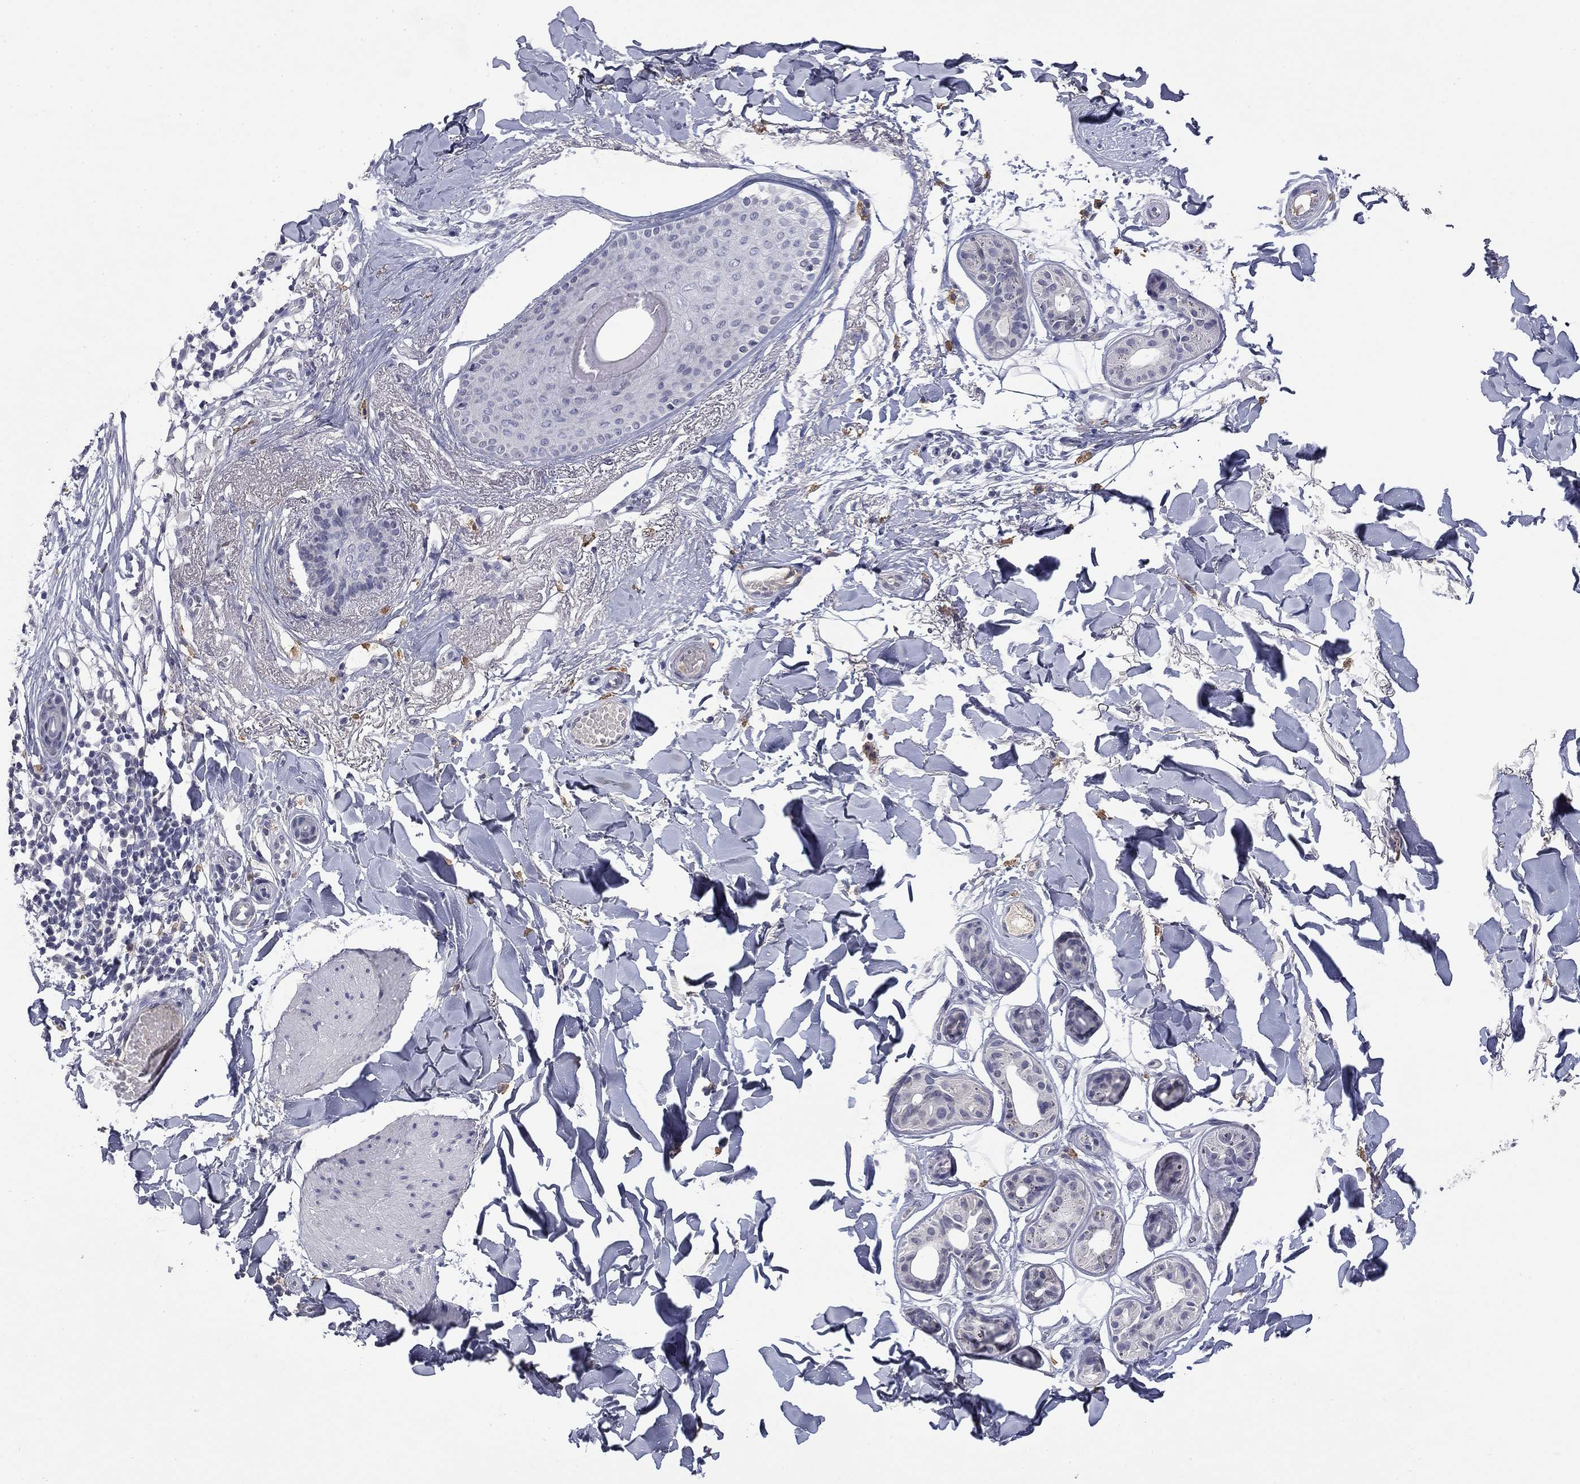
{"staining": {"intensity": "negative", "quantity": "none", "location": "none"}, "tissue": "skin cancer", "cell_type": "Tumor cells", "image_type": "cancer", "snomed": [{"axis": "morphology", "description": "Normal tissue, NOS"}, {"axis": "morphology", "description": "Basal cell carcinoma"}, {"axis": "topography", "description": "Skin"}], "caption": "Tumor cells are negative for brown protein staining in skin cancer (basal cell carcinoma).", "gene": "SLC51A", "patient": {"sex": "male", "age": 84}}